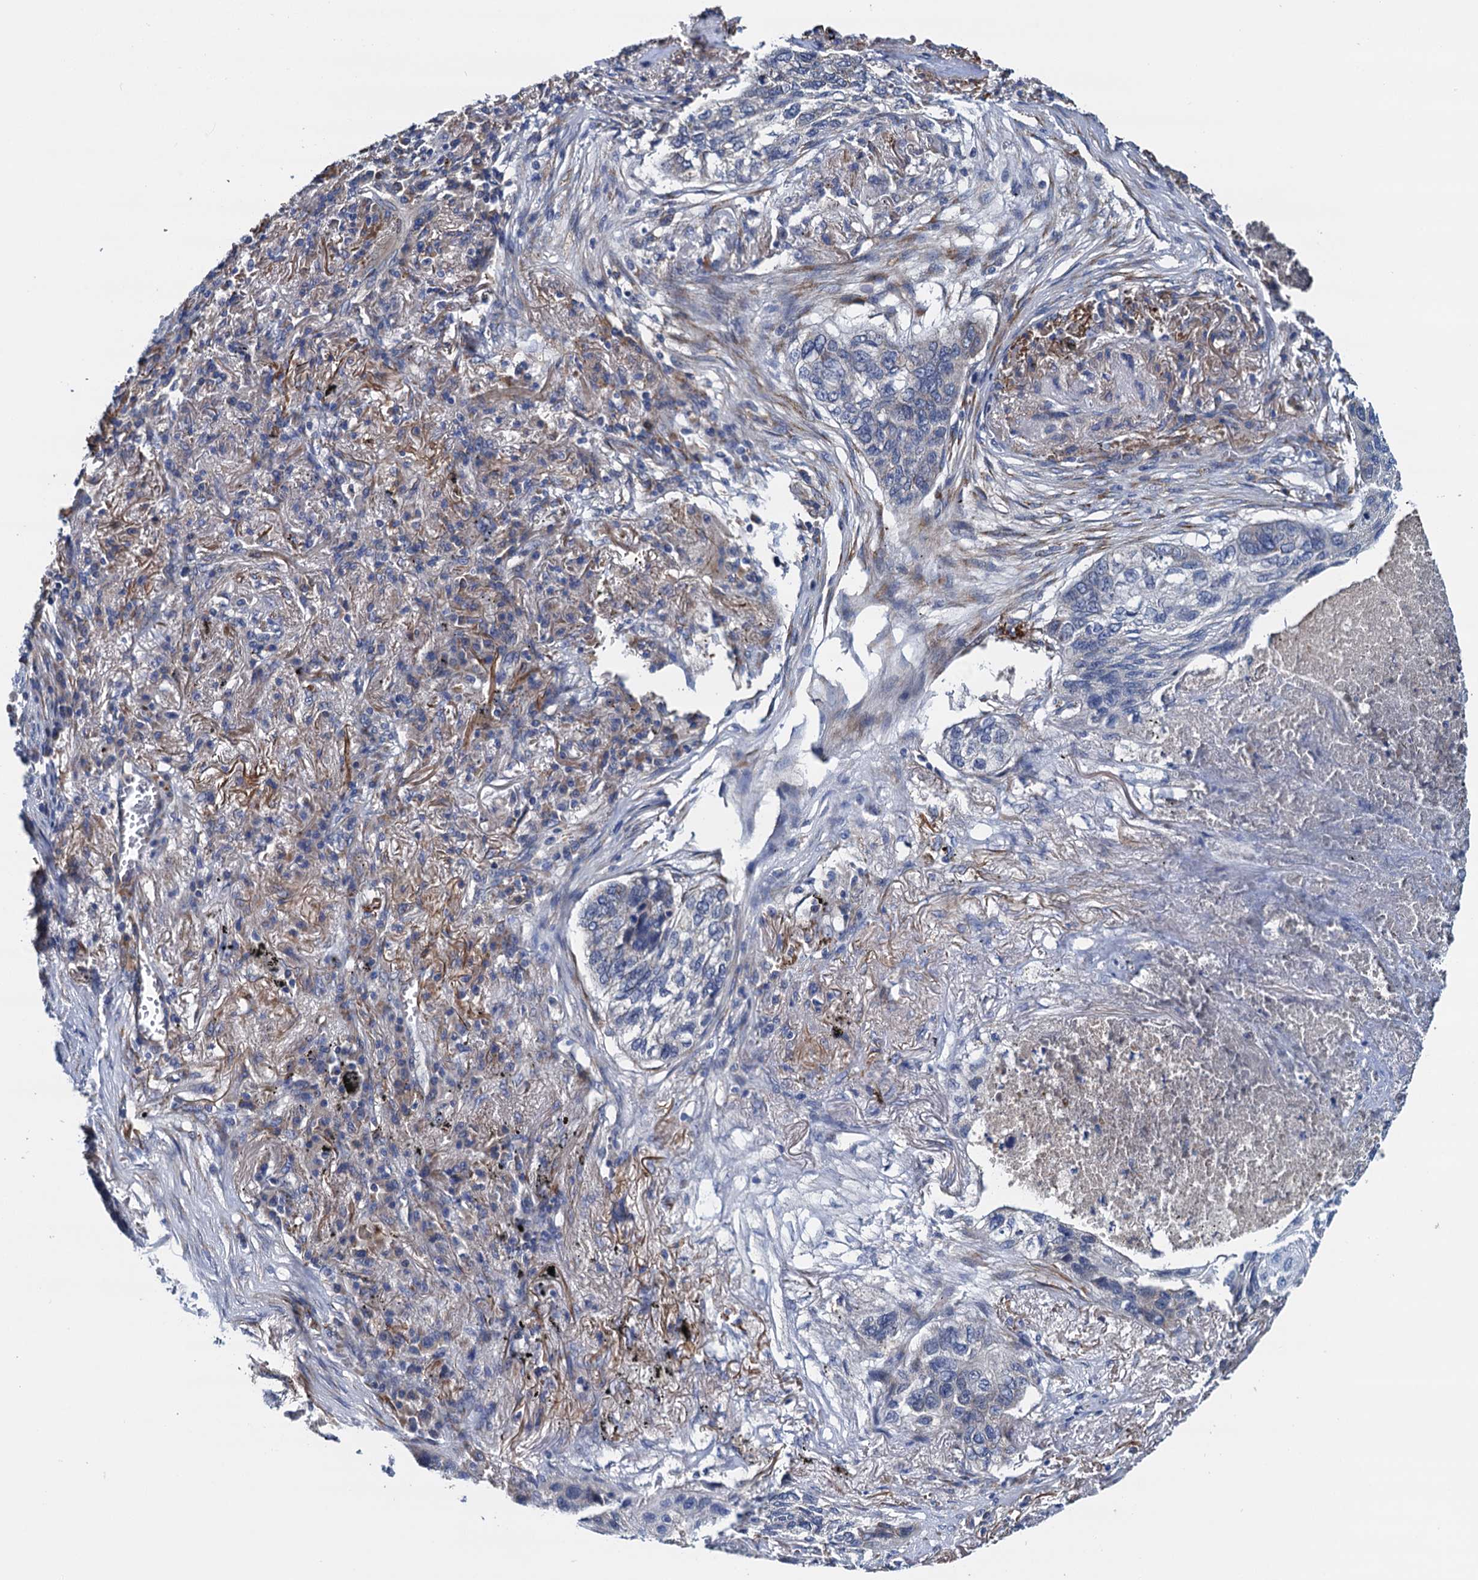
{"staining": {"intensity": "negative", "quantity": "none", "location": "none"}, "tissue": "lung cancer", "cell_type": "Tumor cells", "image_type": "cancer", "snomed": [{"axis": "morphology", "description": "Squamous cell carcinoma, NOS"}, {"axis": "topography", "description": "Lung"}], "caption": "Histopathology image shows no significant protein positivity in tumor cells of squamous cell carcinoma (lung). (Stains: DAB IHC with hematoxylin counter stain, Microscopy: brightfield microscopy at high magnification).", "gene": "RASSF9", "patient": {"sex": "female", "age": 63}}